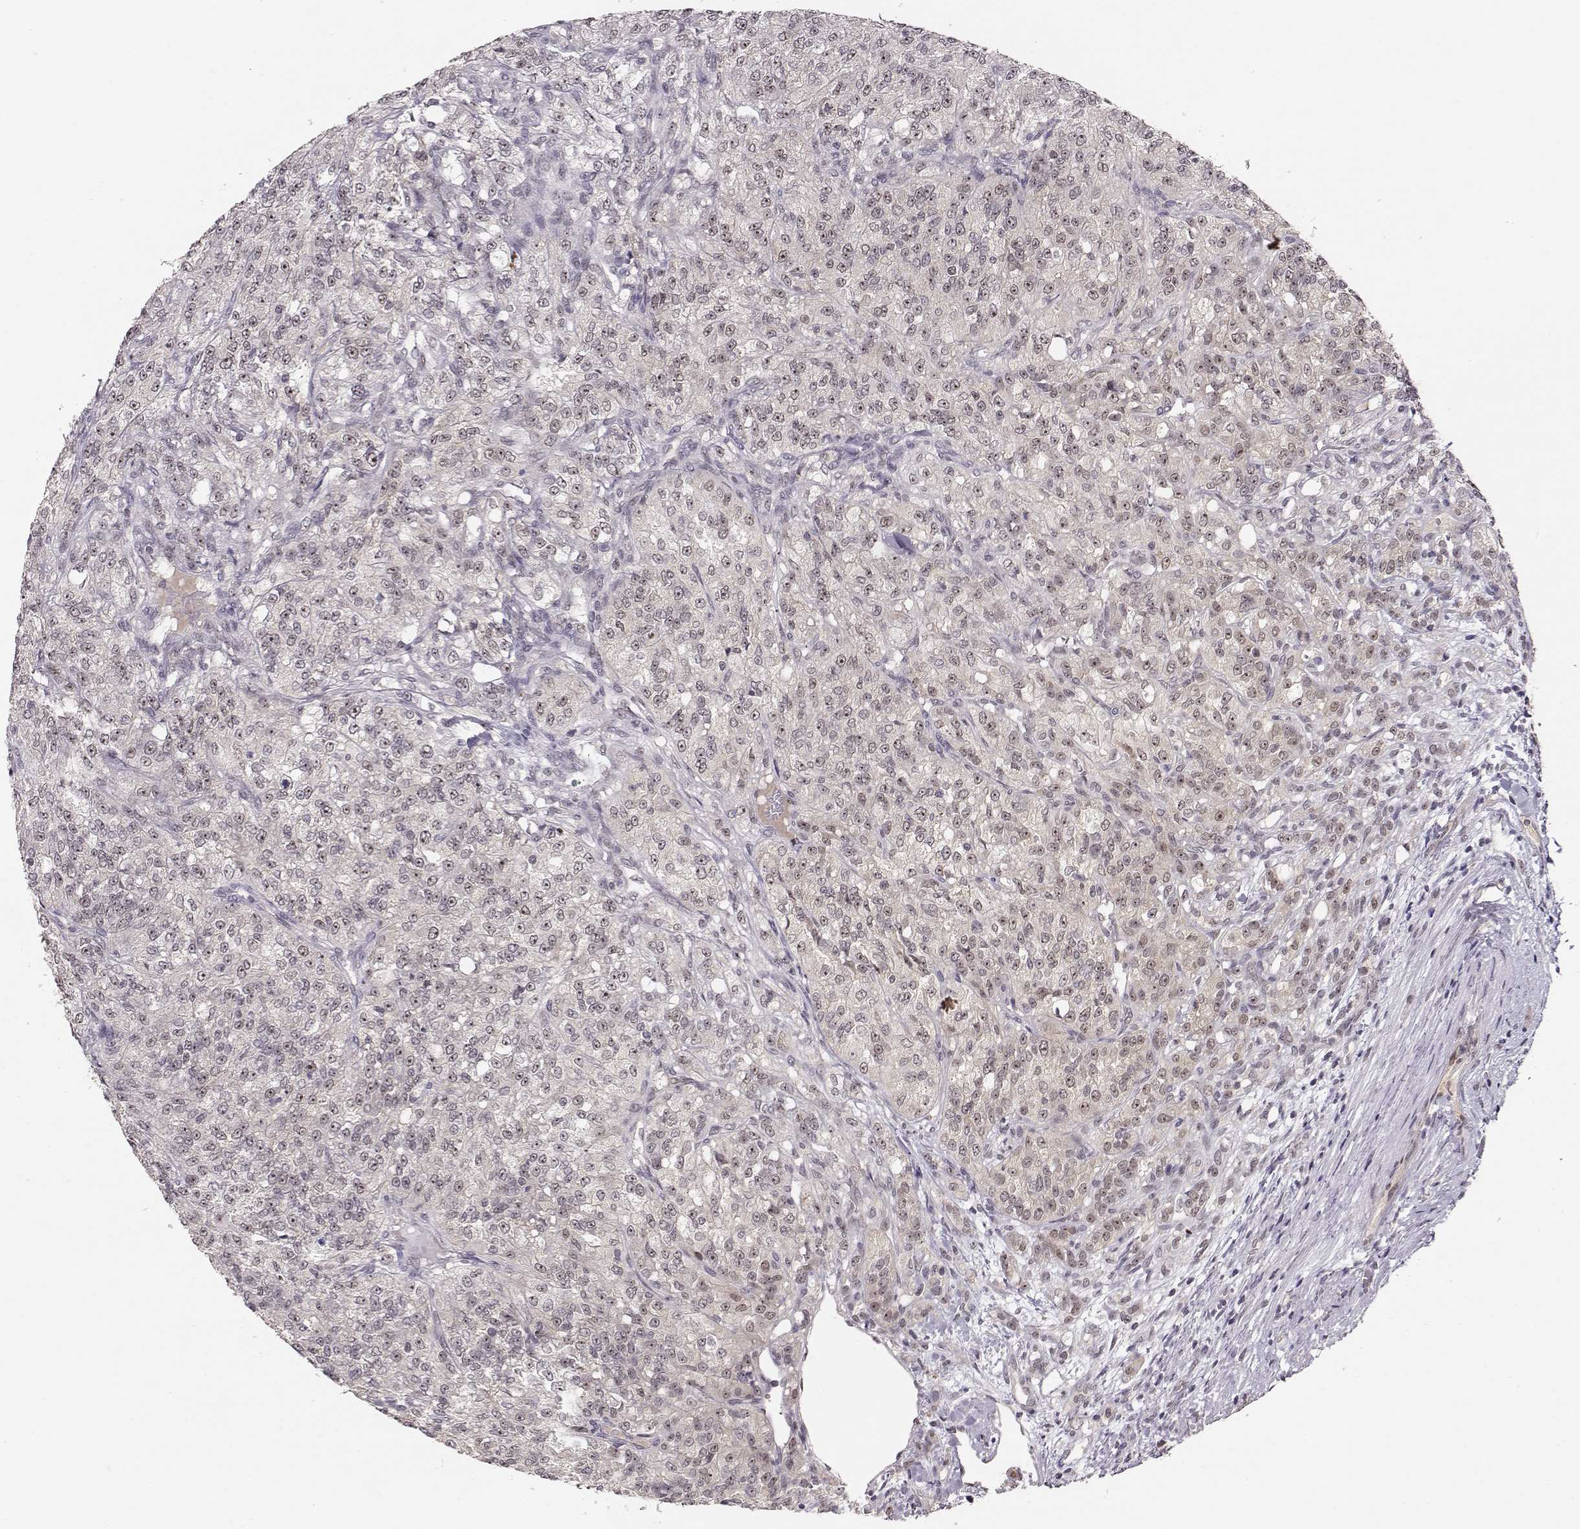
{"staining": {"intensity": "negative", "quantity": "none", "location": "none"}, "tissue": "renal cancer", "cell_type": "Tumor cells", "image_type": "cancer", "snomed": [{"axis": "morphology", "description": "Adenocarcinoma, NOS"}, {"axis": "topography", "description": "Kidney"}], "caption": "IHC photomicrograph of neoplastic tissue: human renal adenocarcinoma stained with DAB (3,3'-diaminobenzidine) shows no significant protein staining in tumor cells. (IHC, brightfield microscopy, high magnification).", "gene": "CSNK2A1", "patient": {"sex": "female", "age": 63}}